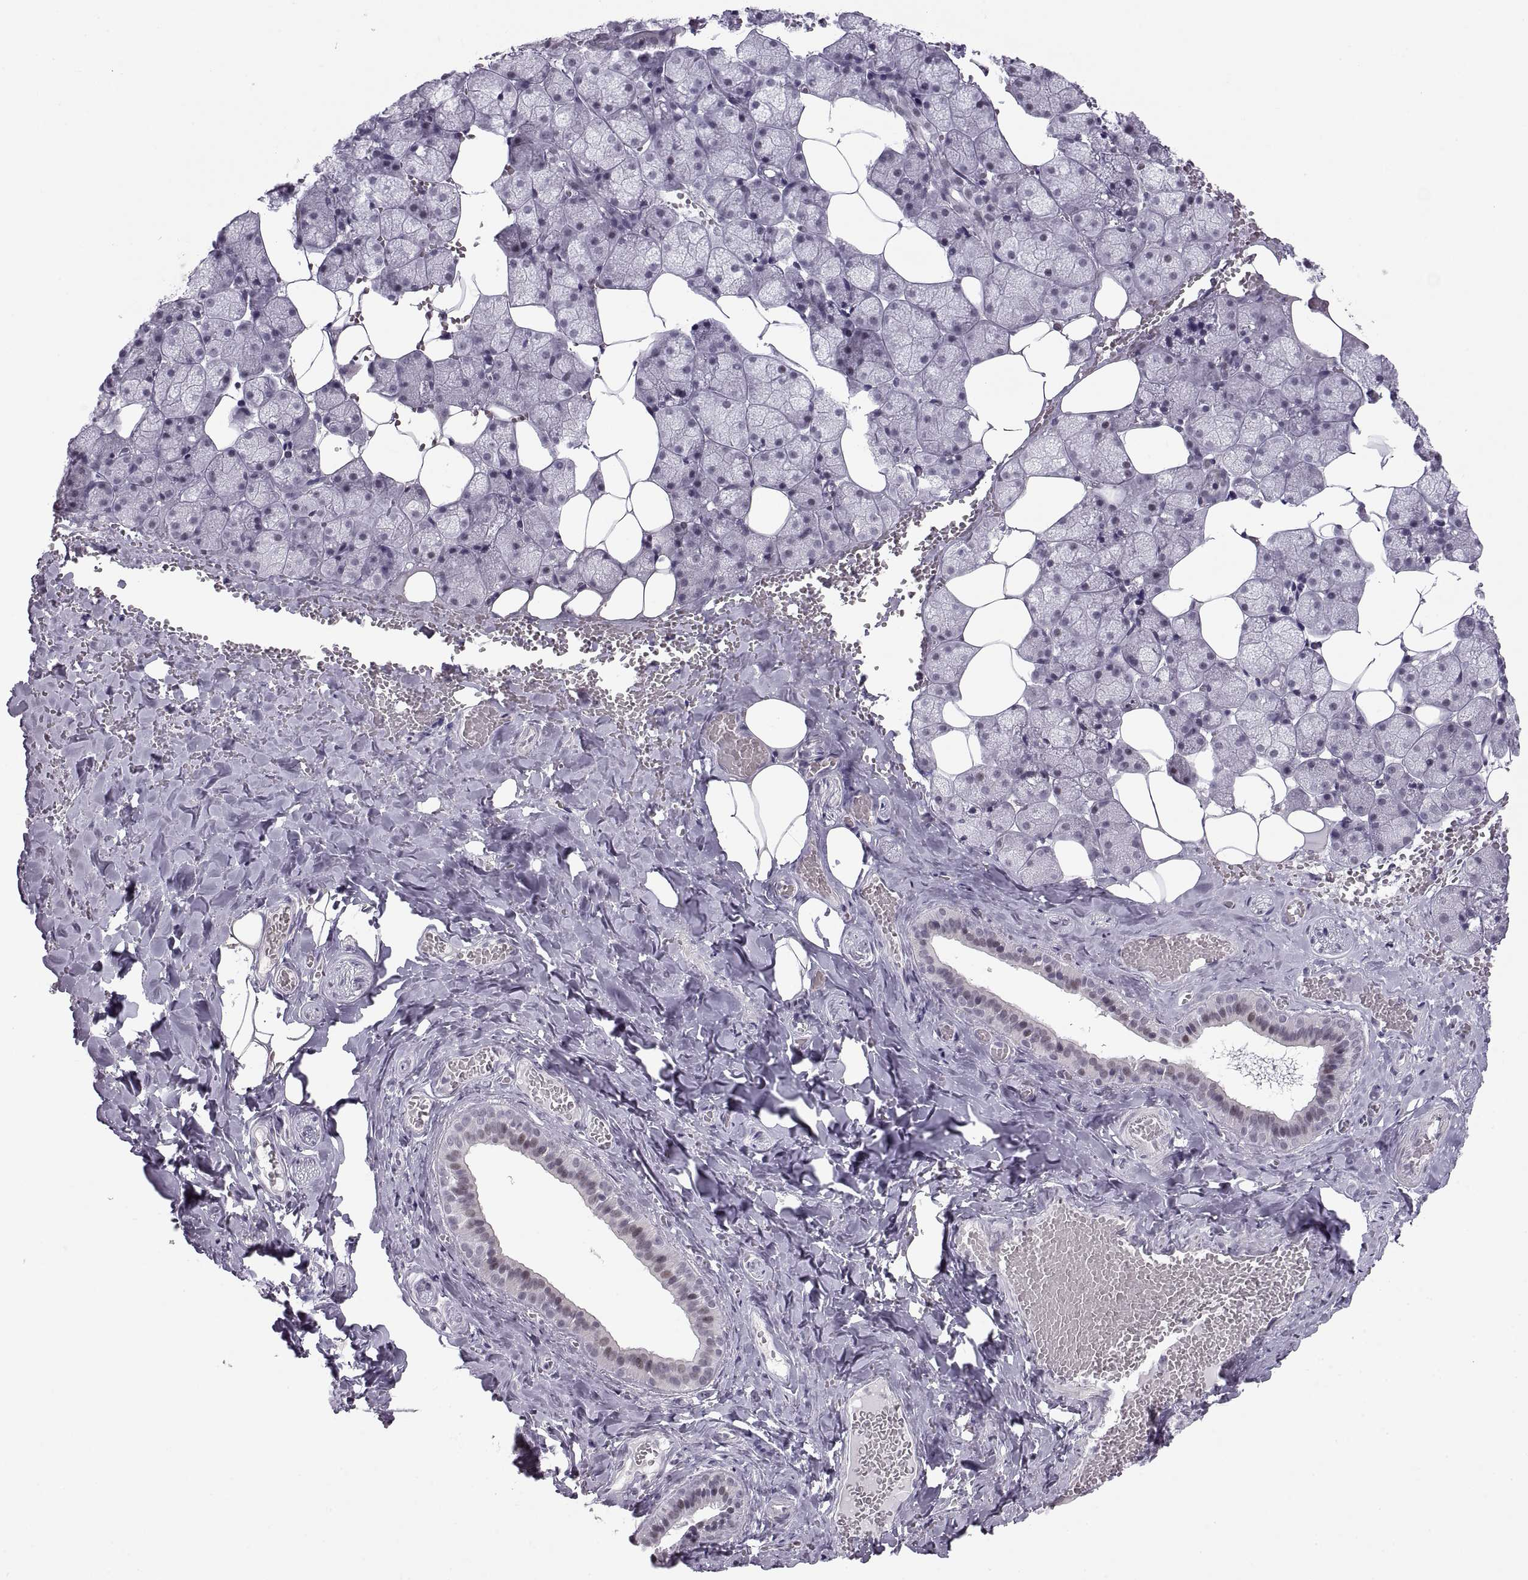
{"staining": {"intensity": "negative", "quantity": "none", "location": "none"}, "tissue": "salivary gland", "cell_type": "Glandular cells", "image_type": "normal", "snomed": [{"axis": "morphology", "description": "Normal tissue, NOS"}, {"axis": "topography", "description": "Salivary gland"}], "caption": "Glandular cells are negative for protein expression in normal human salivary gland. (Stains: DAB (3,3'-diaminobenzidine) IHC with hematoxylin counter stain, Microscopy: brightfield microscopy at high magnification).", "gene": "NANOS3", "patient": {"sex": "male", "age": 38}}